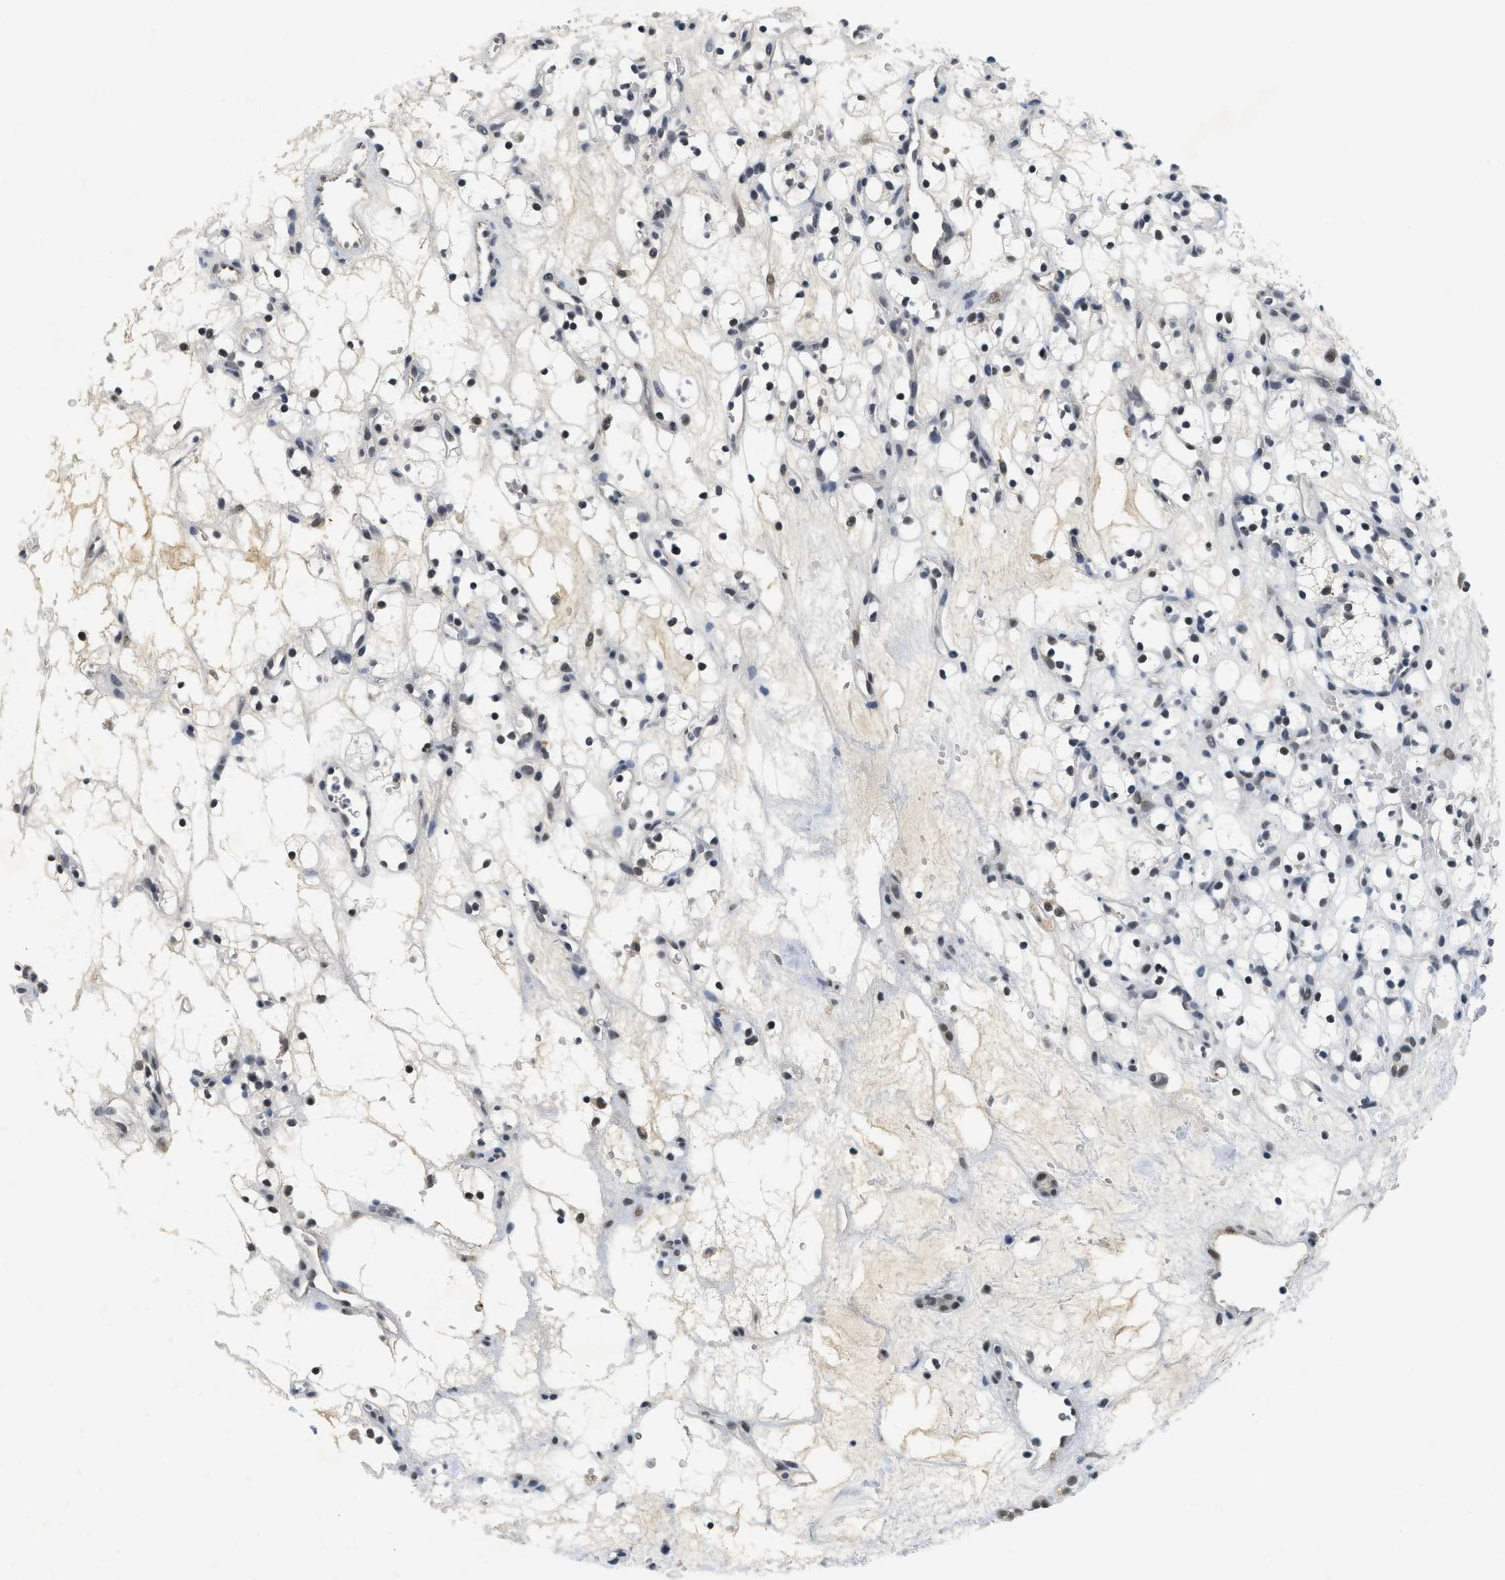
{"staining": {"intensity": "moderate", "quantity": "<25%", "location": "nuclear"}, "tissue": "renal cancer", "cell_type": "Tumor cells", "image_type": "cancer", "snomed": [{"axis": "morphology", "description": "Adenocarcinoma, NOS"}, {"axis": "topography", "description": "Kidney"}], "caption": "Immunohistochemical staining of renal cancer (adenocarcinoma) reveals low levels of moderate nuclear protein staining in about <25% of tumor cells. (DAB IHC with brightfield microscopy, high magnification).", "gene": "MZF1", "patient": {"sex": "female", "age": 60}}